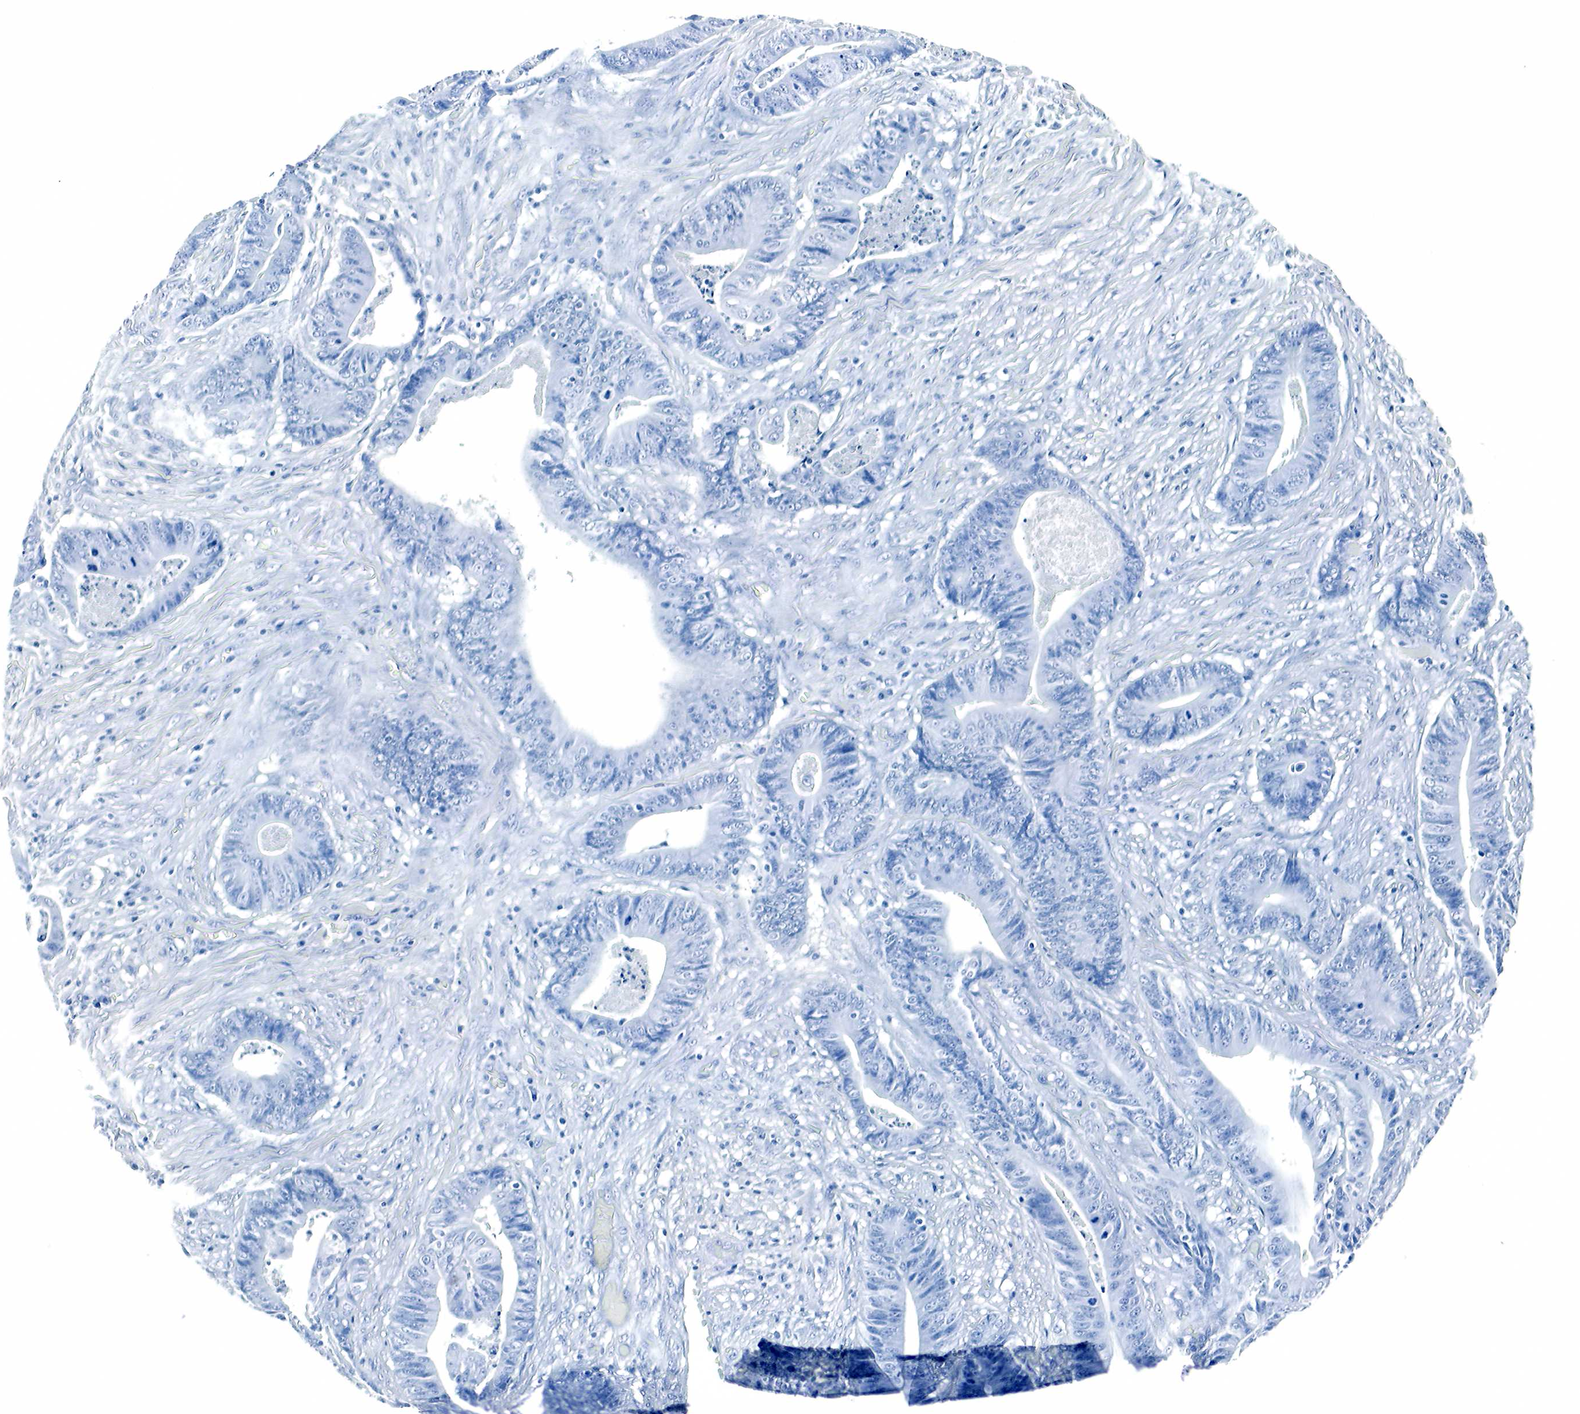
{"staining": {"intensity": "negative", "quantity": "none", "location": "none"}, "tissue": "liver cancer", "cell_type": "Tumor cells", "image_type": "cancer", "snomed": [{"axis": "morphology", "description": "Carcinoma, Hepatocellular, NOS"}, {"axis": "topography", "description": "Liver"}], "caption": "This is a photomicrograph of immunohistochemistry (IHC) staining of hepatocellular carcinoma (liver), which shows no staining in tumor cells.", "gene": "GAST", "patient": {"sex": "female", "age": 85}}